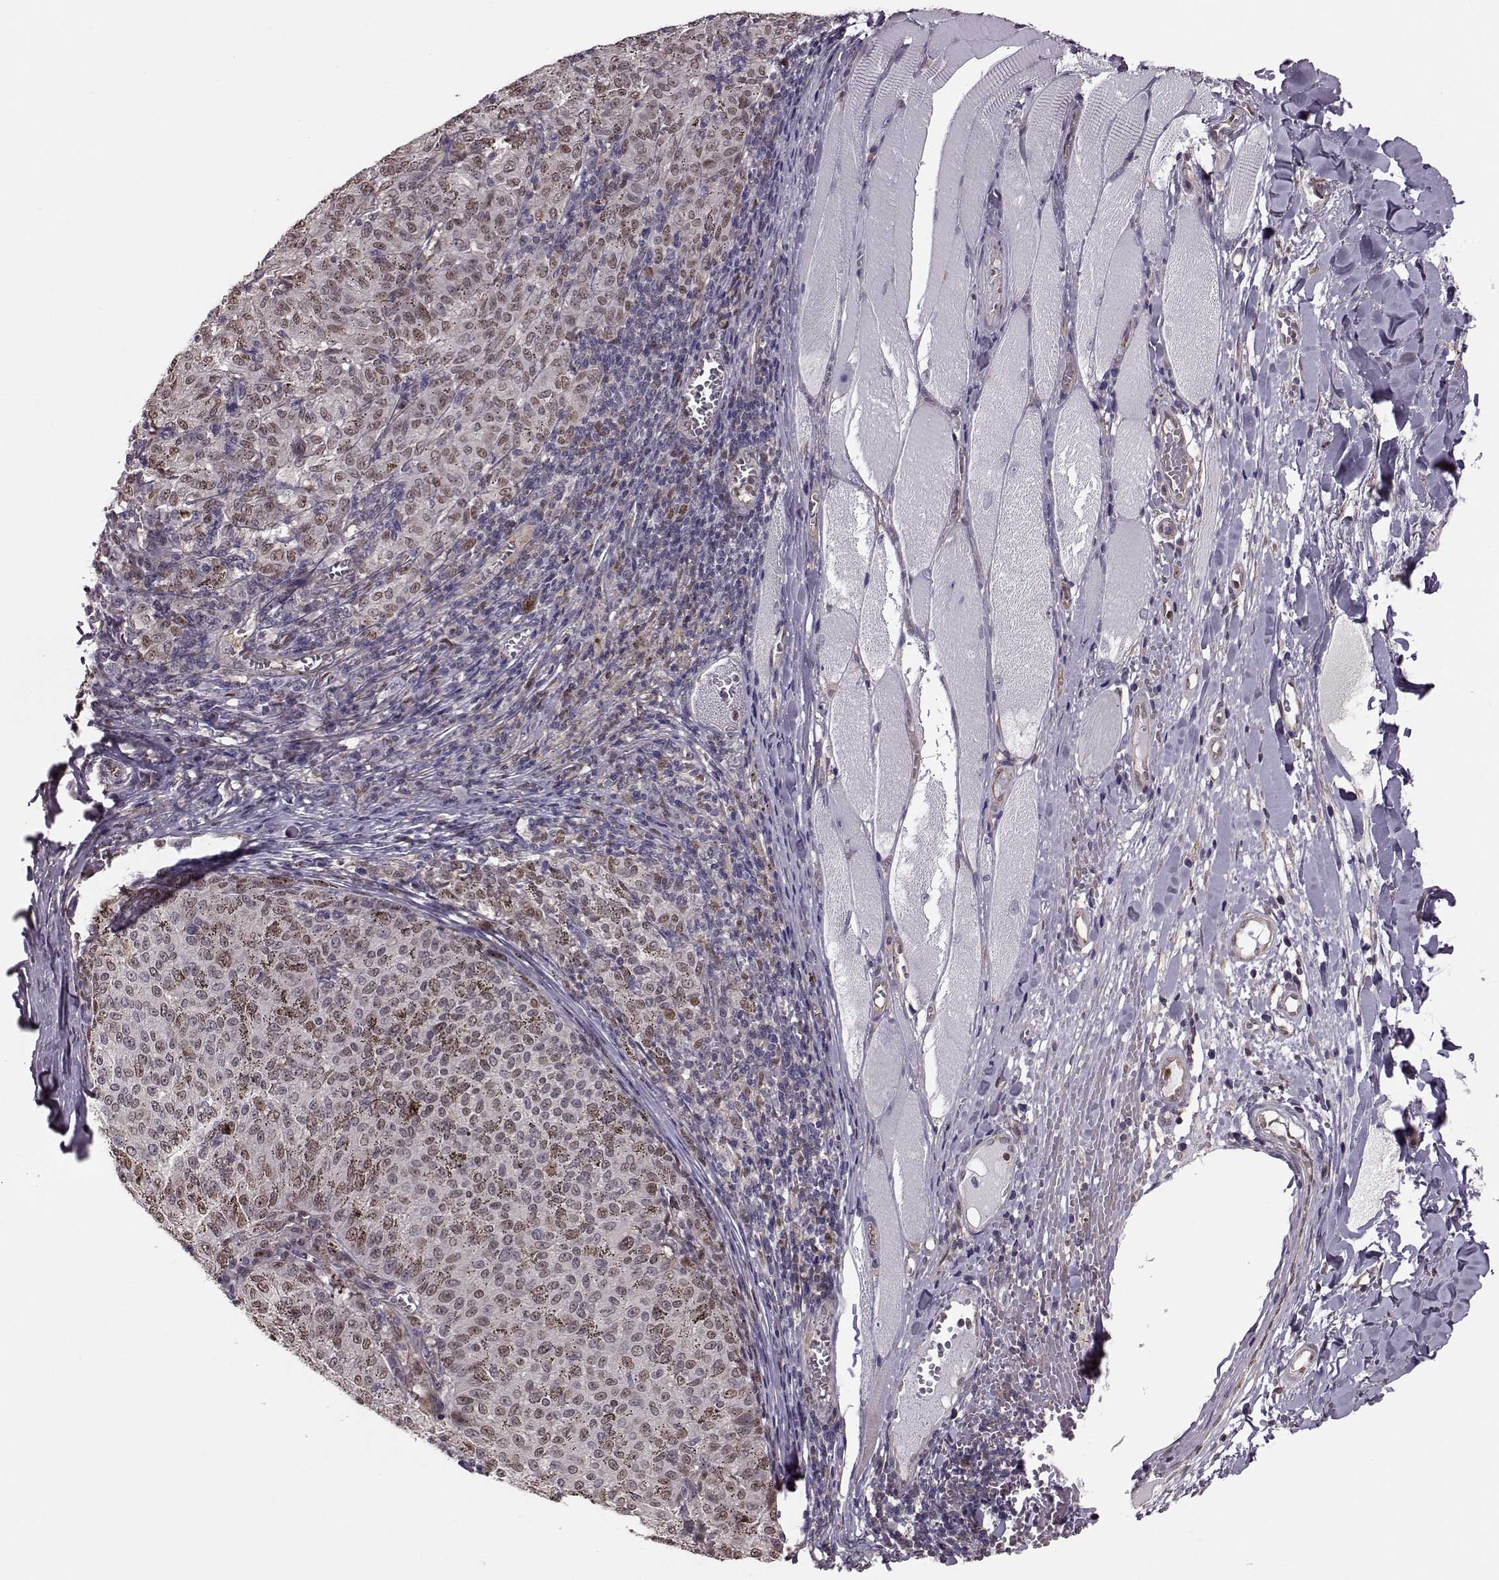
{"staining": {"intensity": "moderate", "quantity": "<25%", "location": "nuclear"}, "tissue": "melanoma", "cell_type": "Tumor cells", "image_type": "cancer", "snomed": [{"axis": "morphology", "description": "Malignant melanoma, NOS"}, {"axis": "topography", "description": "Skin"}], "caption": "Immunohistochemical staining of human malignant melanoma exhibits low levels of moderate nuclear protein expression in approximately <25% of tumor cells.", "gene": "KLF6", "patient": {"sex": "female", "age": 72}}